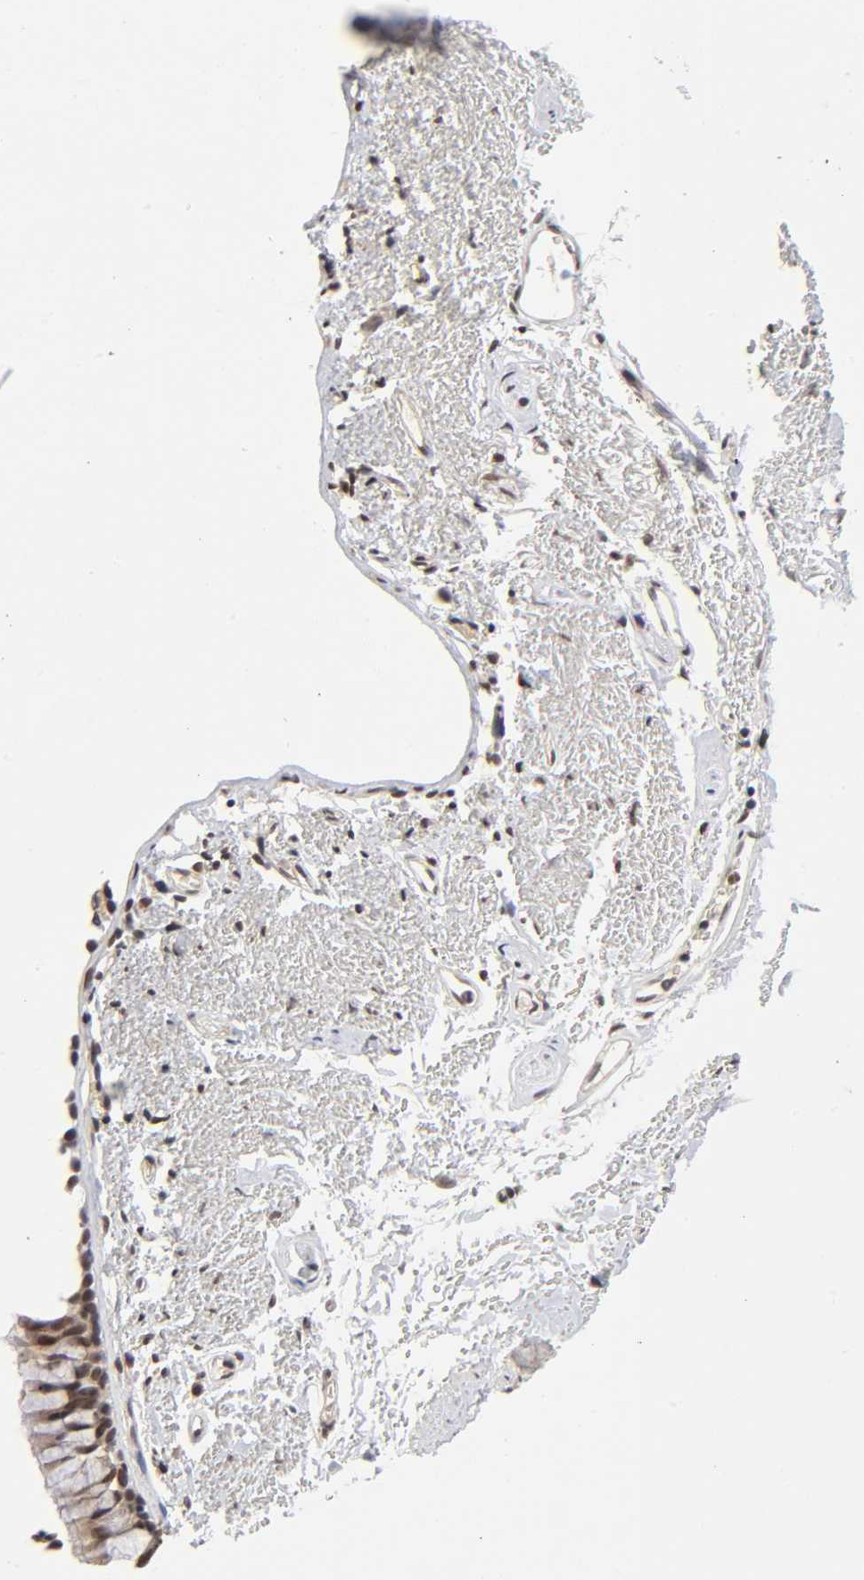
{"staining": {"intensity": "moderate", "quantity": ">75%", "location": "cytoplasmic/membranous,nuclear"}, "tissue": "bronchus", "cell_type": "Respiratory epithelial cells", "image_type": "normal", "snomed": [{"axis": "morphology", "description": "Normal tissue, NOS"}, {"axis": "topography", "description": "Bronchus"}], "caption": "High-magnification brightfield microscopy of unremarkable bronchus stained with DAB (brown) and counterstained with hematoxylin (blue). respiratory epithelial cells exhibit moderate cytoplasmic/membranous,nuclear staining is appreciated in approximately>75% of cells. The staining is performed using DAB brown chromogen to label protein expression. The nuclei are counter-stained blue using hematoxylin.", "gene": "EP300", "patient": {"sex": "female", "age": 73}}